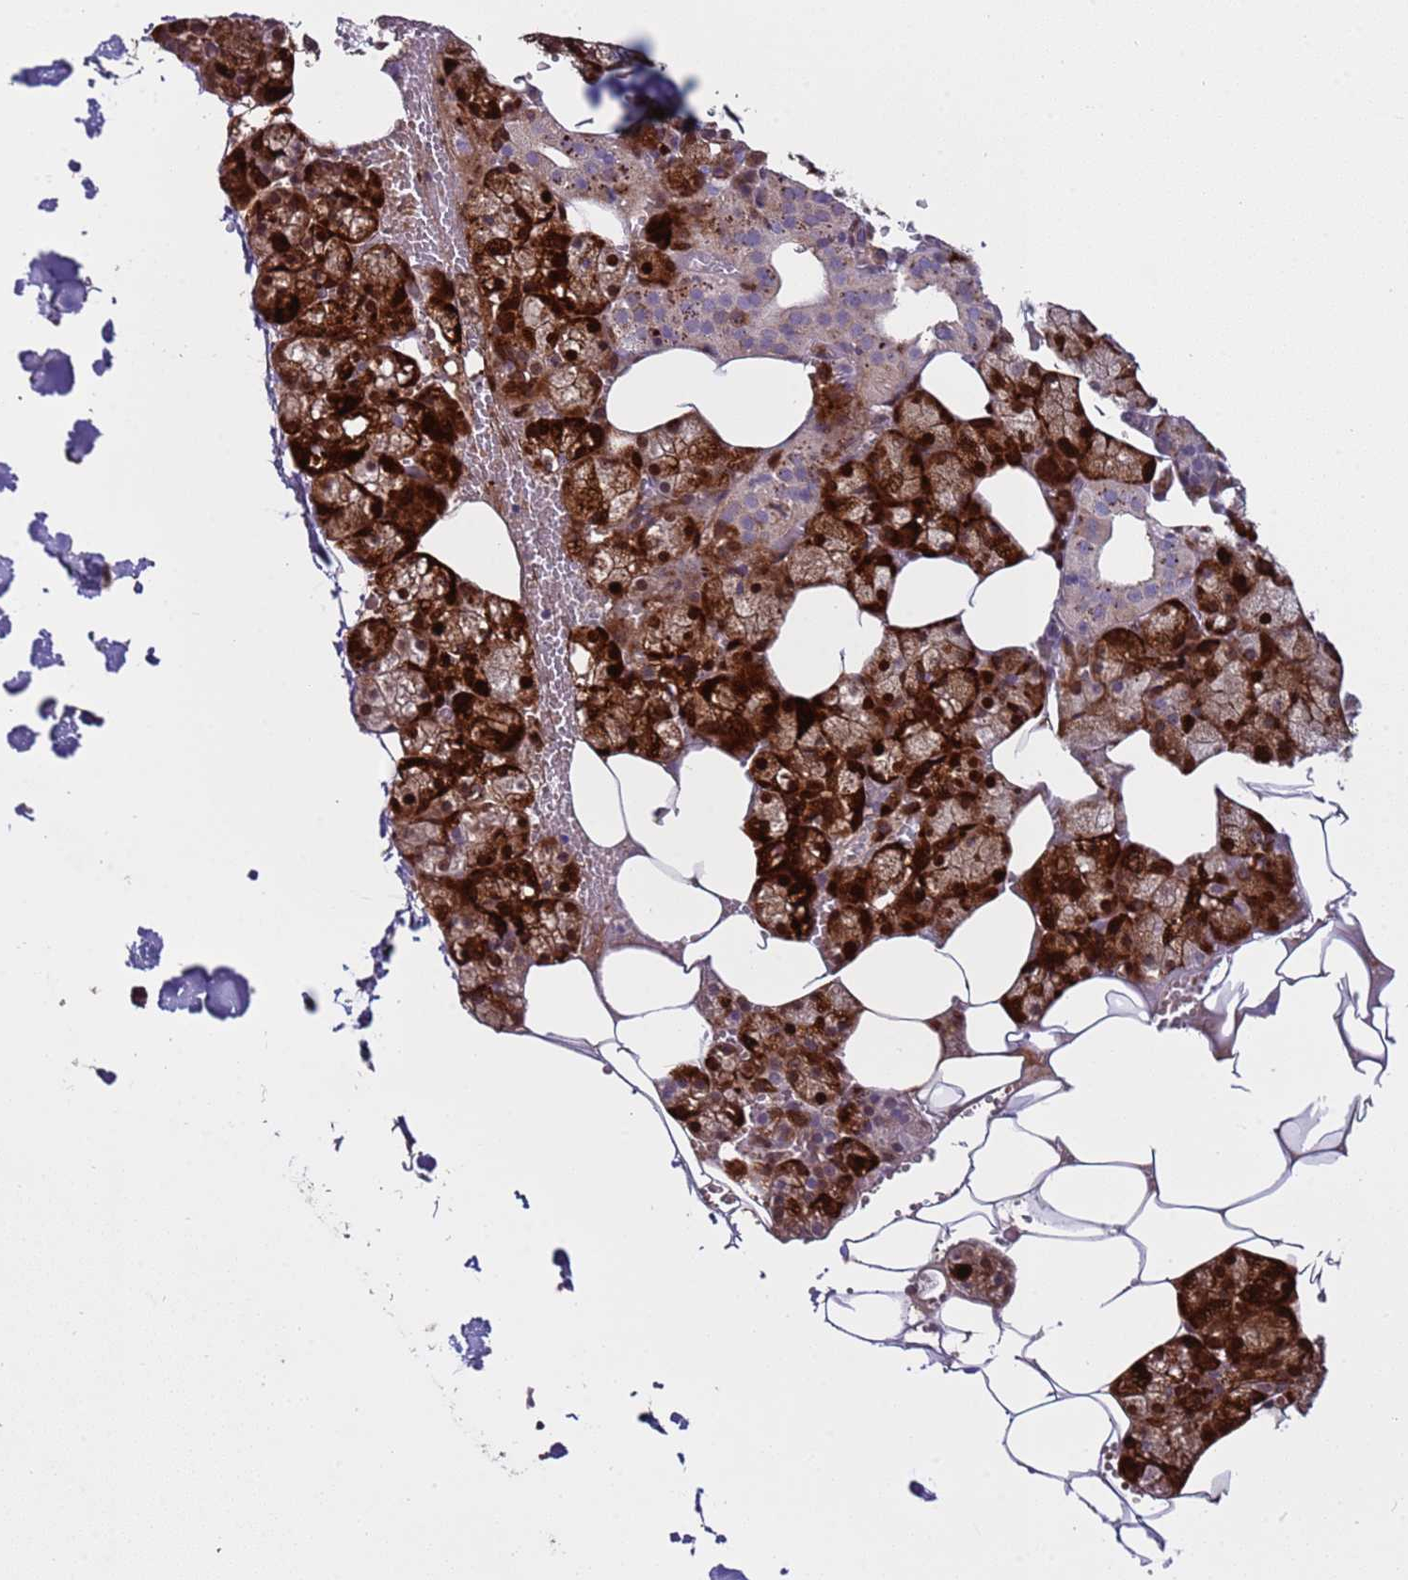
{"staining": {"intensity": "strong", "quantity": "<25%", "location": "cytoplasmic/membranous,nuclear"}, "tissue": "salivary gland", "cell_type": "Glandular cells", "image_type": "normal", "snomed": [{"axis": "morphology", "description": "Normal tissue, NOS"}, {"axis": "topography", "description": "Salivary gland"}], "caption": "DAB immunohistochemical staining of benign salivary gland displays strong cytoplasmic/membranous,nuclear protein positivity in approximately <25% of glandular cells. (DAB (3,3'-diaminobenzidine) IHC, brown staining for protein, blue staining for nuclei).", "gene": "ZNF248", "patient": {"sex": "male", "age": 62}}